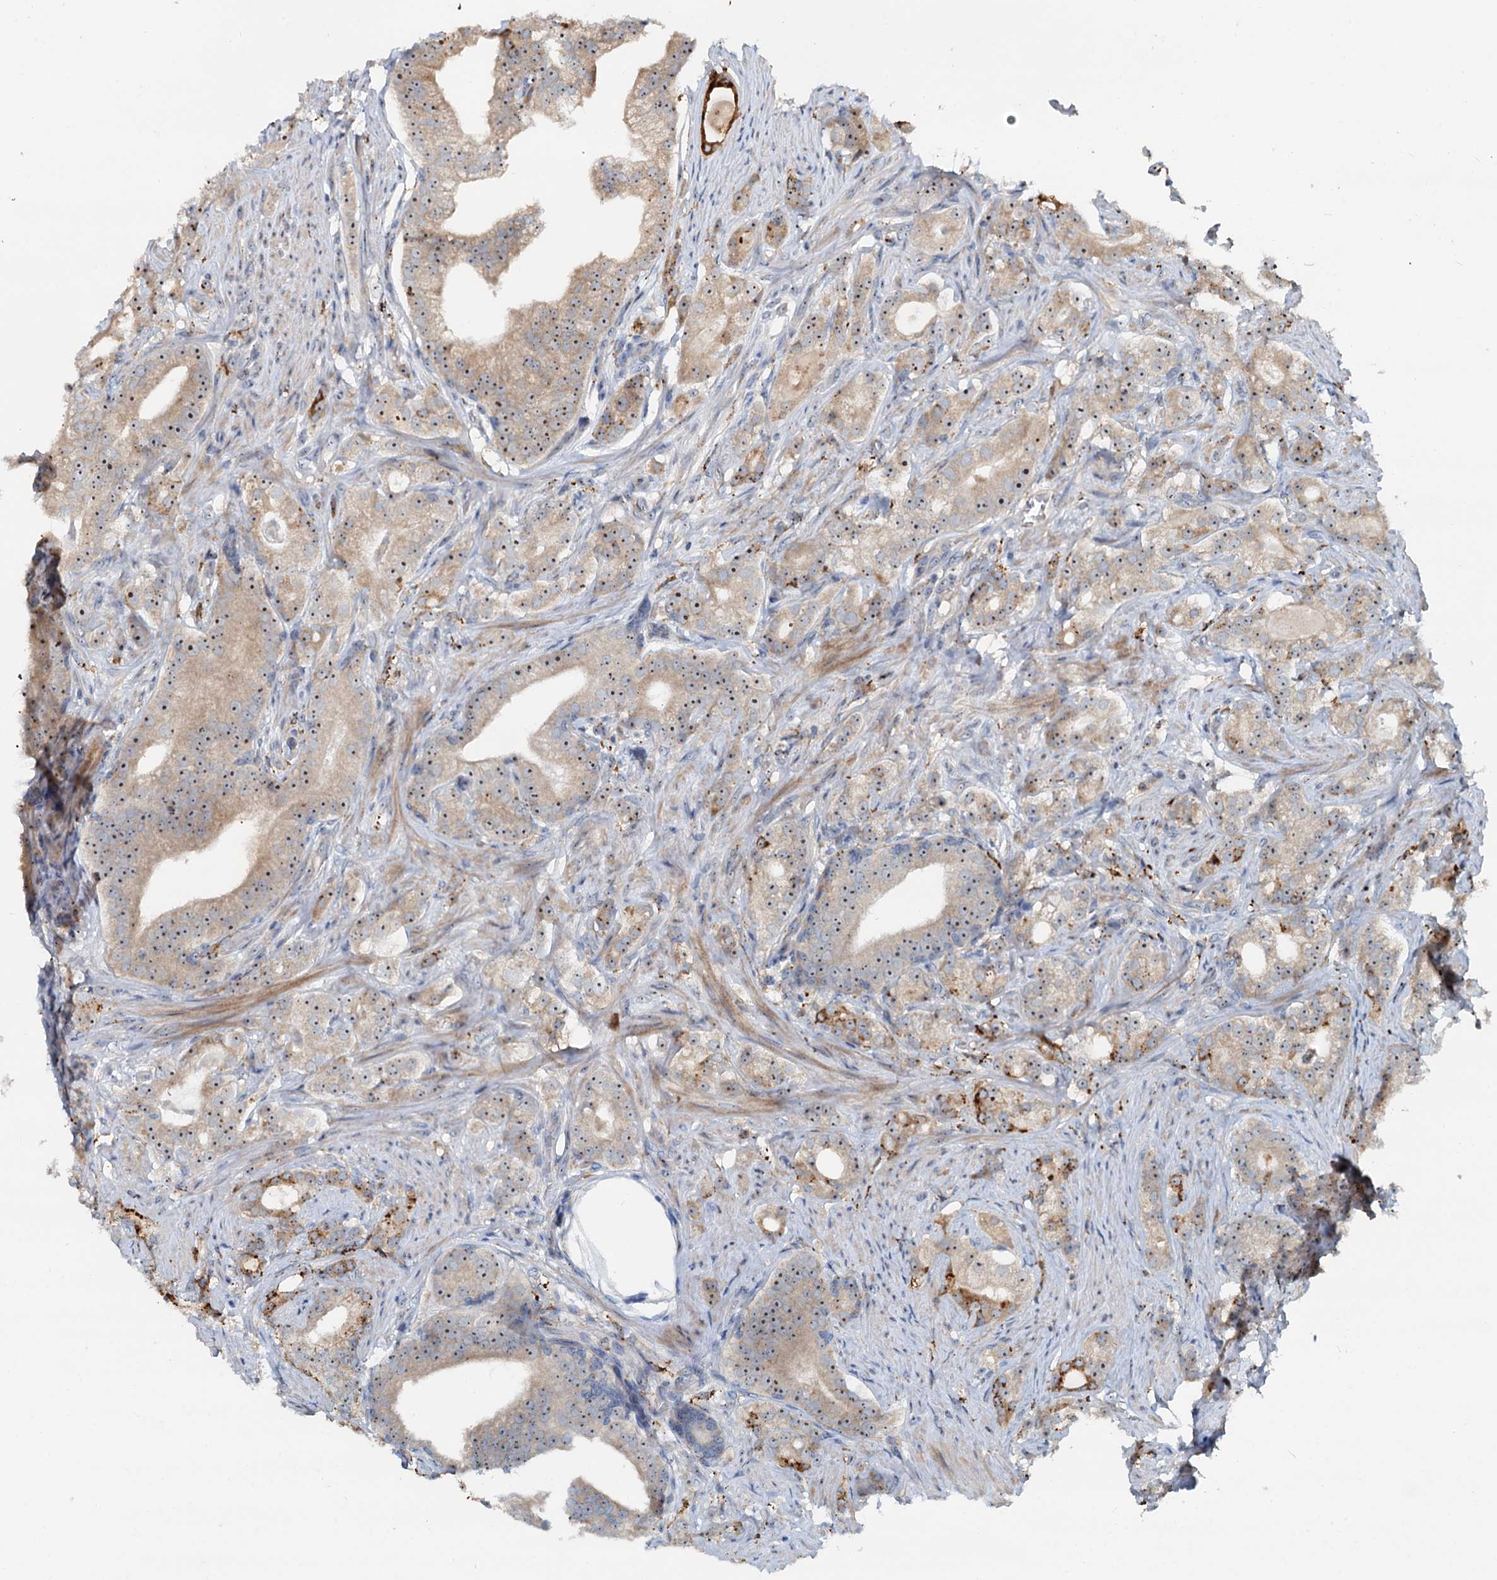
{"staining": {"intensity": "moderate", "quantity": ">75%", "location": "nuclear"}, "tissue": "prostate cancer", "cell_type": "Tumor cells", "image_type": "cancer", "snomed": [{"axis": "morphology", "description": "Adenocarcinoma, Low grade"}, {"axis": "topography", "description": "Prostate"}], "caption": "The micrograph demonstrates immunohistochemical staining of prostate cancer. There is moderate nuclear staining is identified in approximately >75% of tumor cells. (brown staining indicates protein expression, while blue staining denotes nuclei).", "gene": "RGS7BP", "patient": {"sex": "male", "age": 71}}